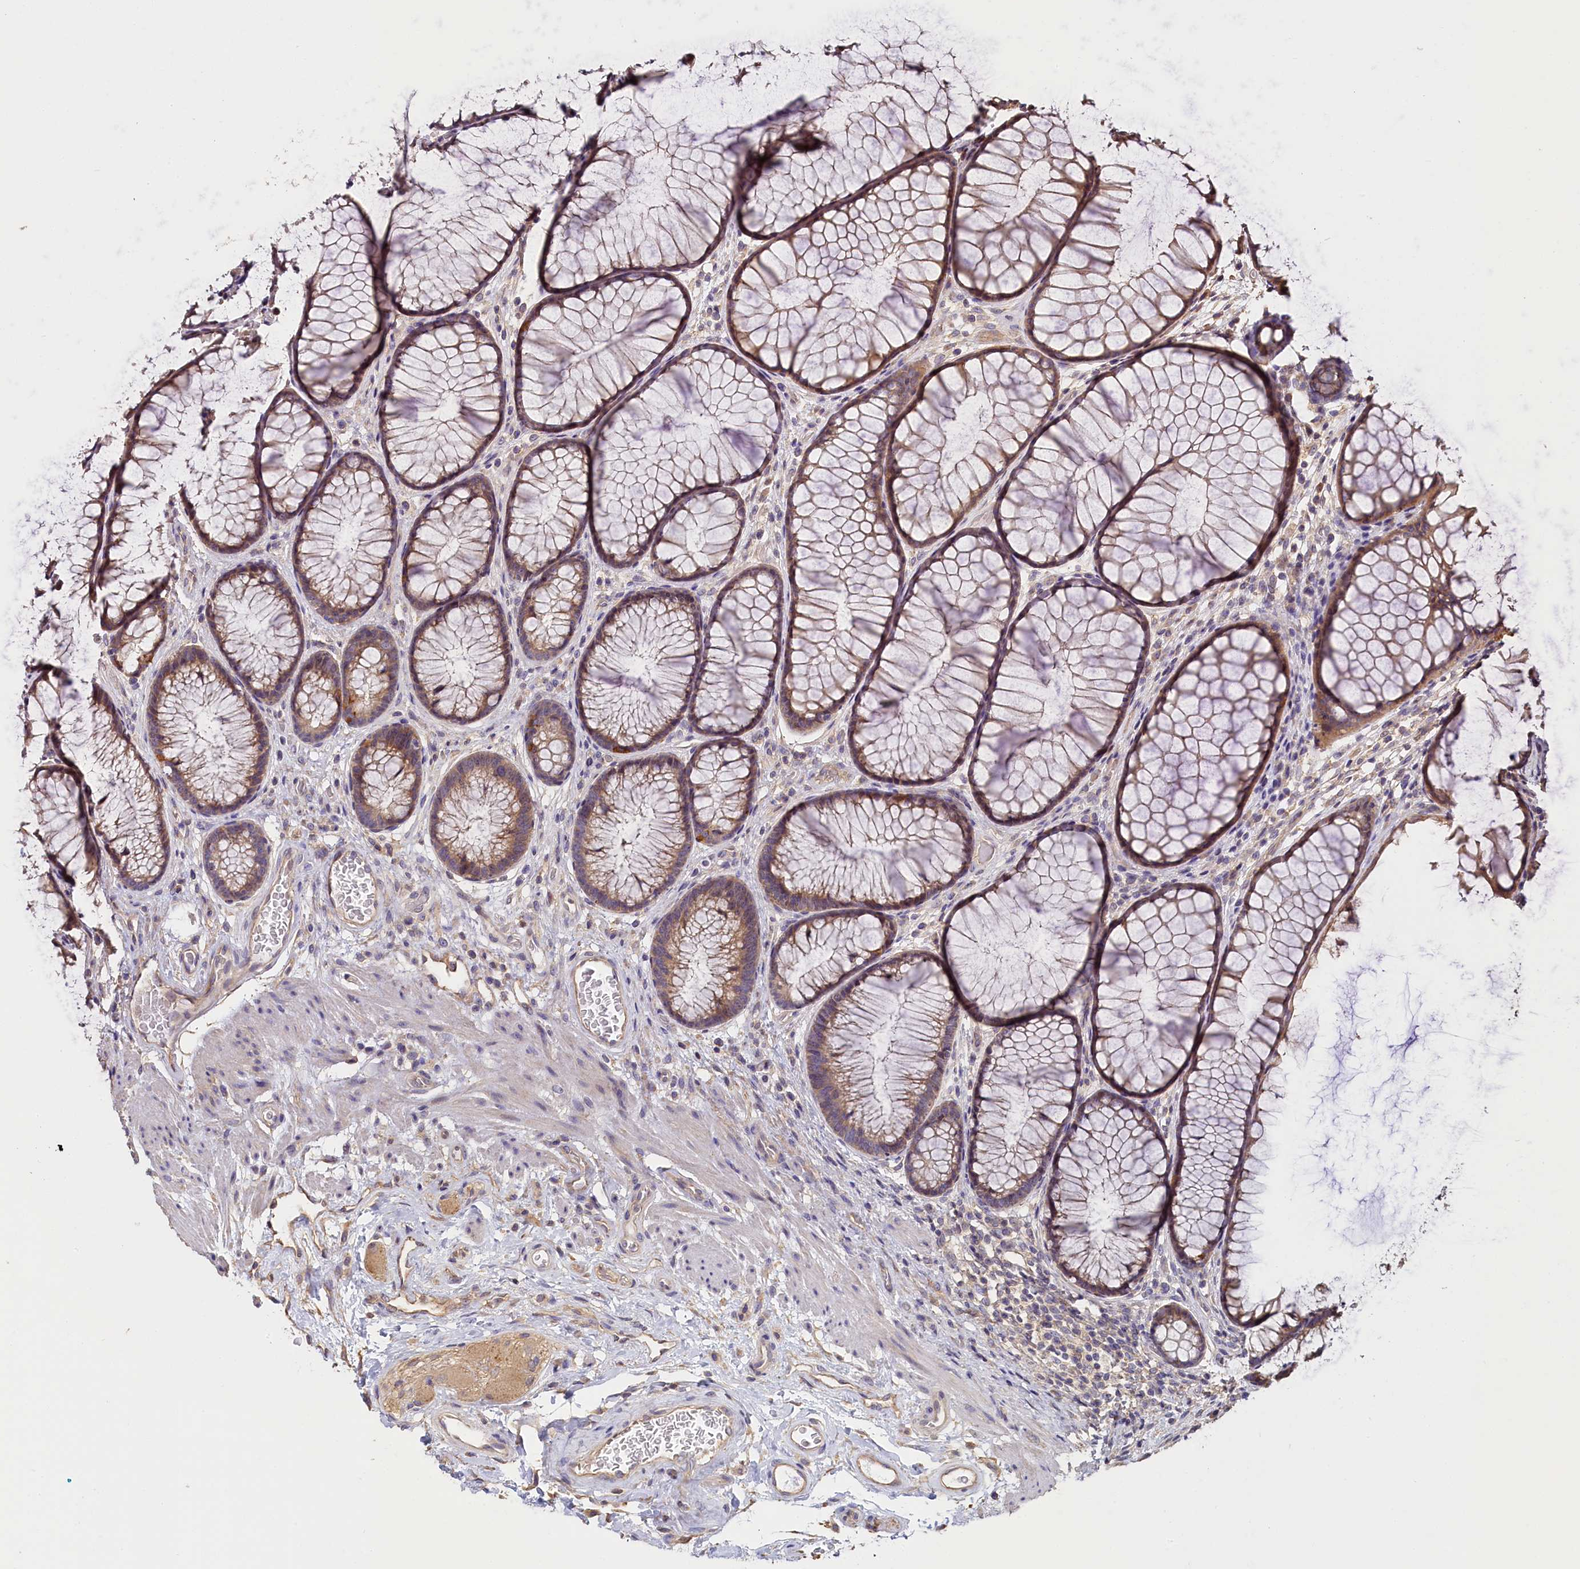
{"staining": {"intensity": "moderate", "quantity": ">75%", "location": "cytoplasmic/membranous"}, "tissue": "colon", "cell_type": "Endothelial cells", "image_type": "normal", "snomed": [{"axis": "morphology", "description": "Normal tissue, NOS"}, {"axis": "topography", "description": "Colon"}], "caption": "A photomicrograph of colon stained for a protein exhibits moderate cytoplasmic/membranous brown staining in endothelial cells. The staining was performed using DAB (3,3'-diaminobenzidine), with brown indicating positive protein expression. Nuclei are stained blue with hematoxylin.", "gene": "KATNB1", "patient": {"sex": "female", "age": 82}}